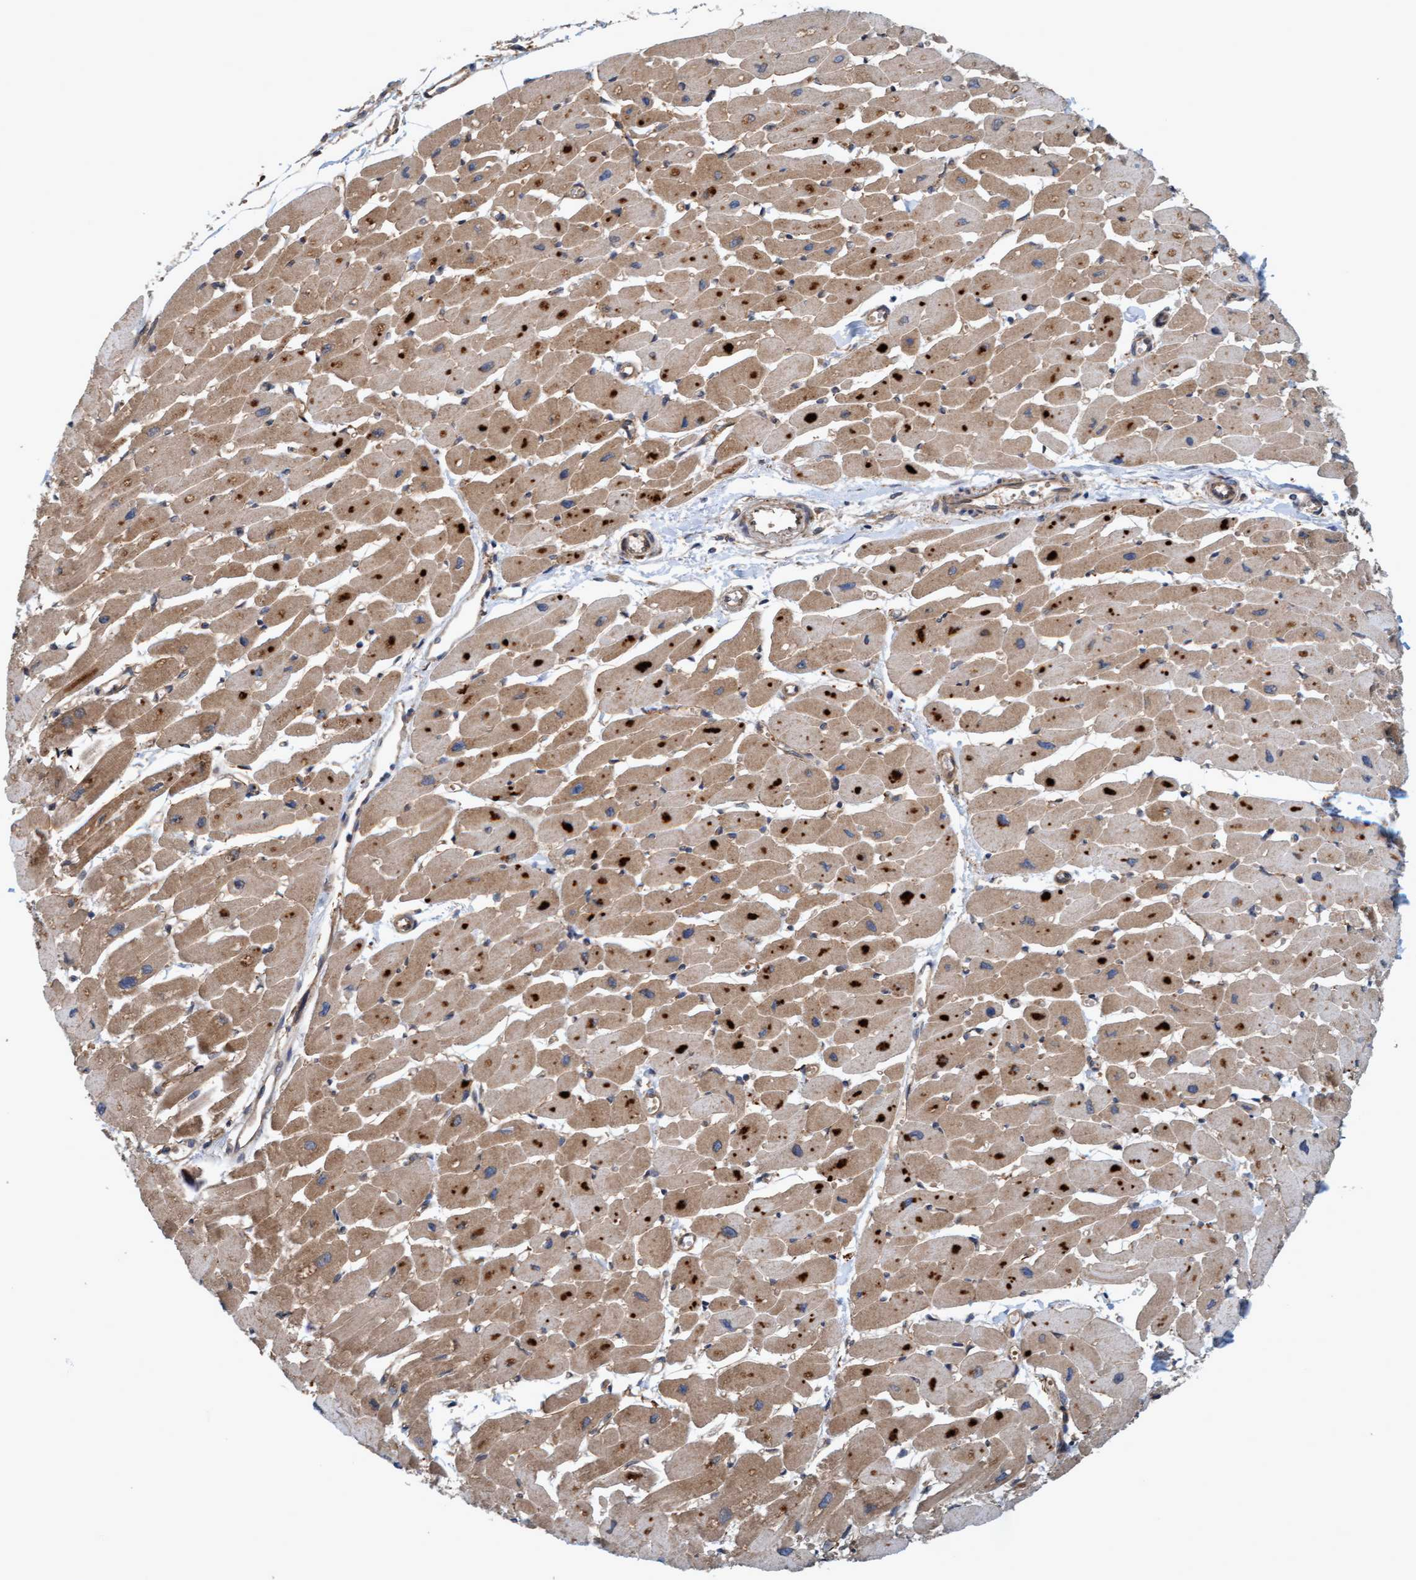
{"staining": {"intensity": "moderate", "quantity": ">75%", "location": "cytoplasmic/membranous"}, "tissue": "heart muscle", "cell_type": "Cardiomyocytes", "image_type": "normal", "snomed": [{"axis": "morphology", "description": "Normal tissue, NOS"}, {"axis": "topography", "description": "Heart"}], "caption": "Immunohistochemical staining of unremarkable heart muscle exhibits medium levels of moderate cytoplasmic/membranous staining in about >75% of cardiomyocytes.", "gene": "ERAL1", "patient": {"sex": "female", "age": 54}}